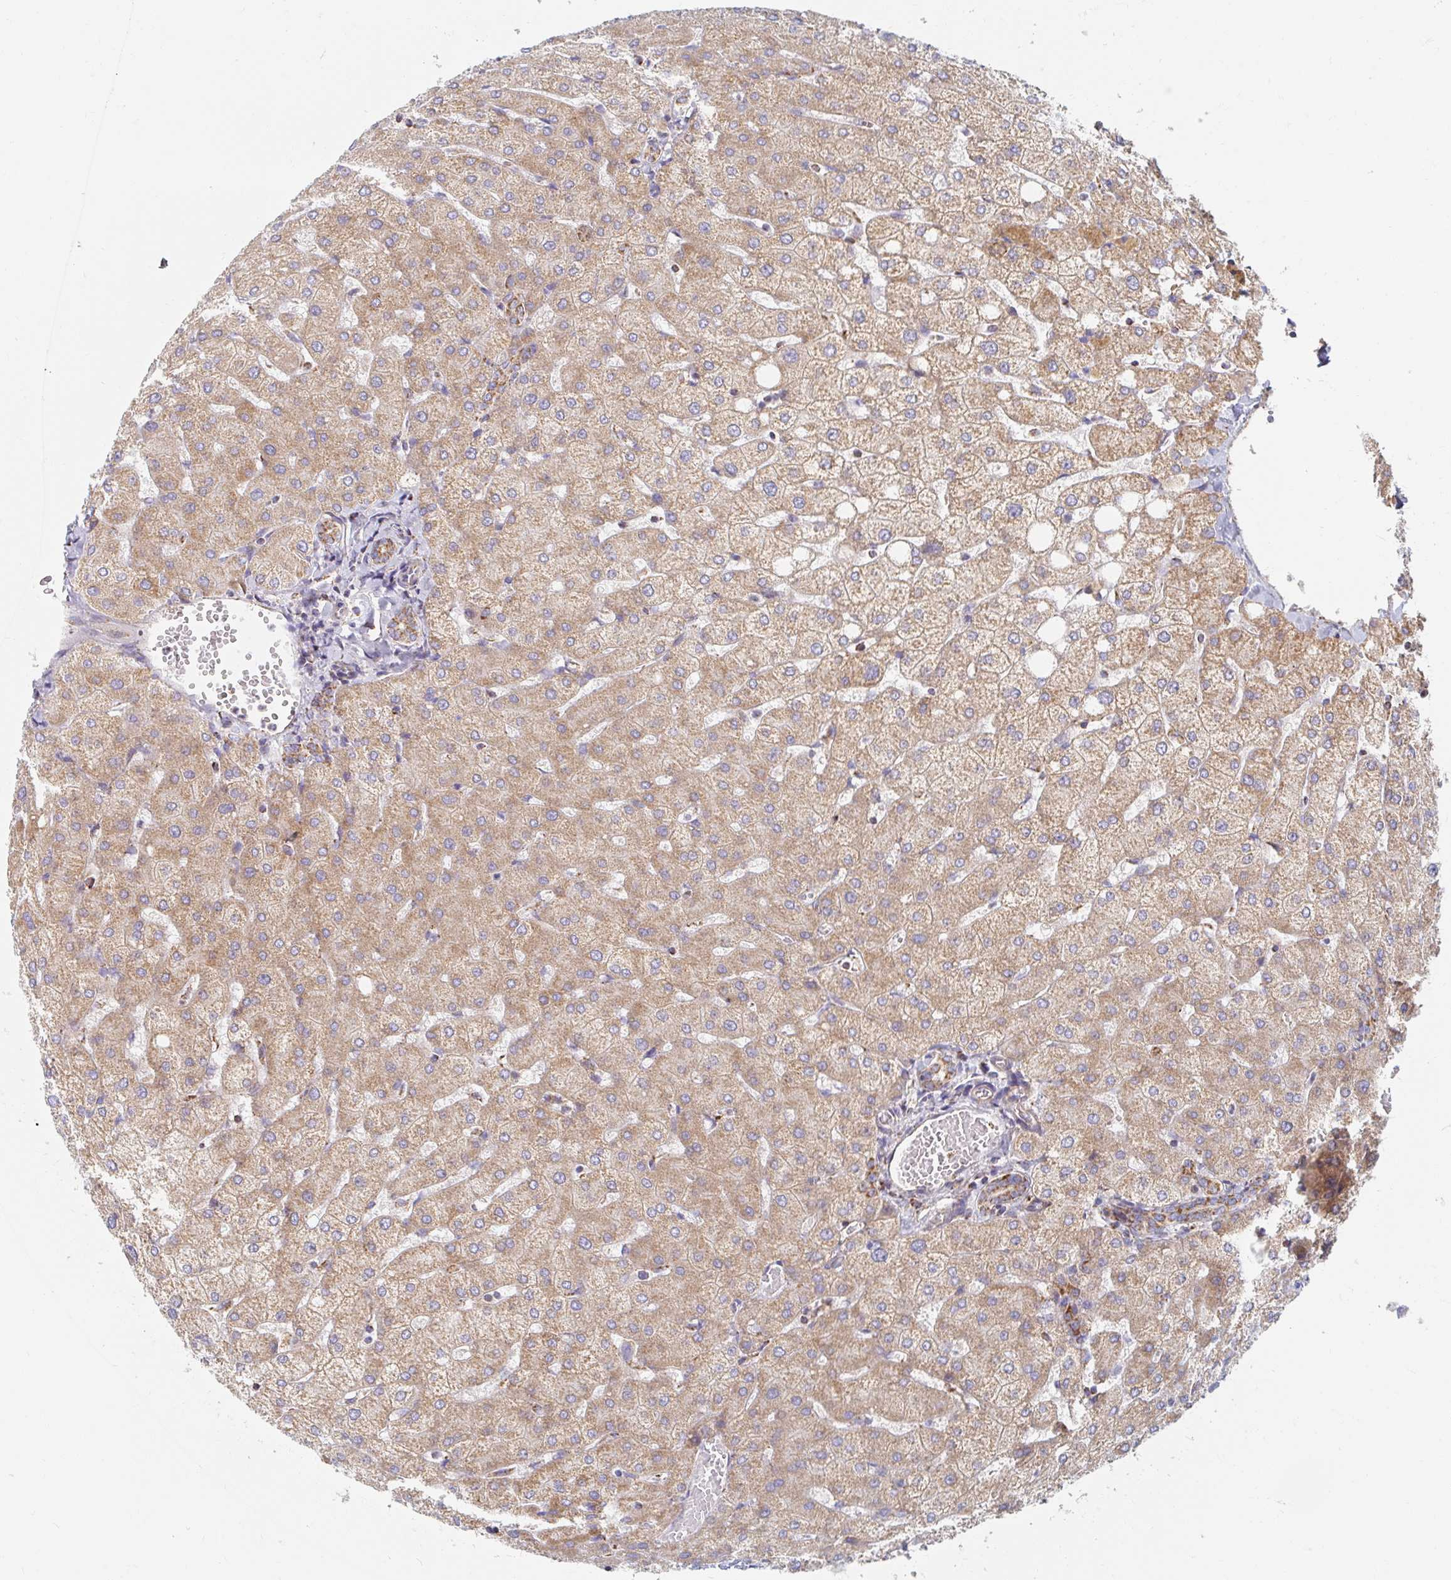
{"staining": {"intensity": "moderate", "quantity": ">75%", "location": "cytoplasmic/membranous"}, "tissue": "liver", "cell_type": "Cholangiocytes", "image_type": "normal", "snomed": [{"axis": "morphology", "description": "Normal tissue, NOS"}, {"axis": "topography", "description": "Liver"}], "caption": "DAB immunohistochemical staining of normal liver reveals moderate cytoplasmic/membranous protein staining in approximately >75% of cholangiocytes.", "gene": "MAVS", "patient": {"sex": "female", "age": 54}}